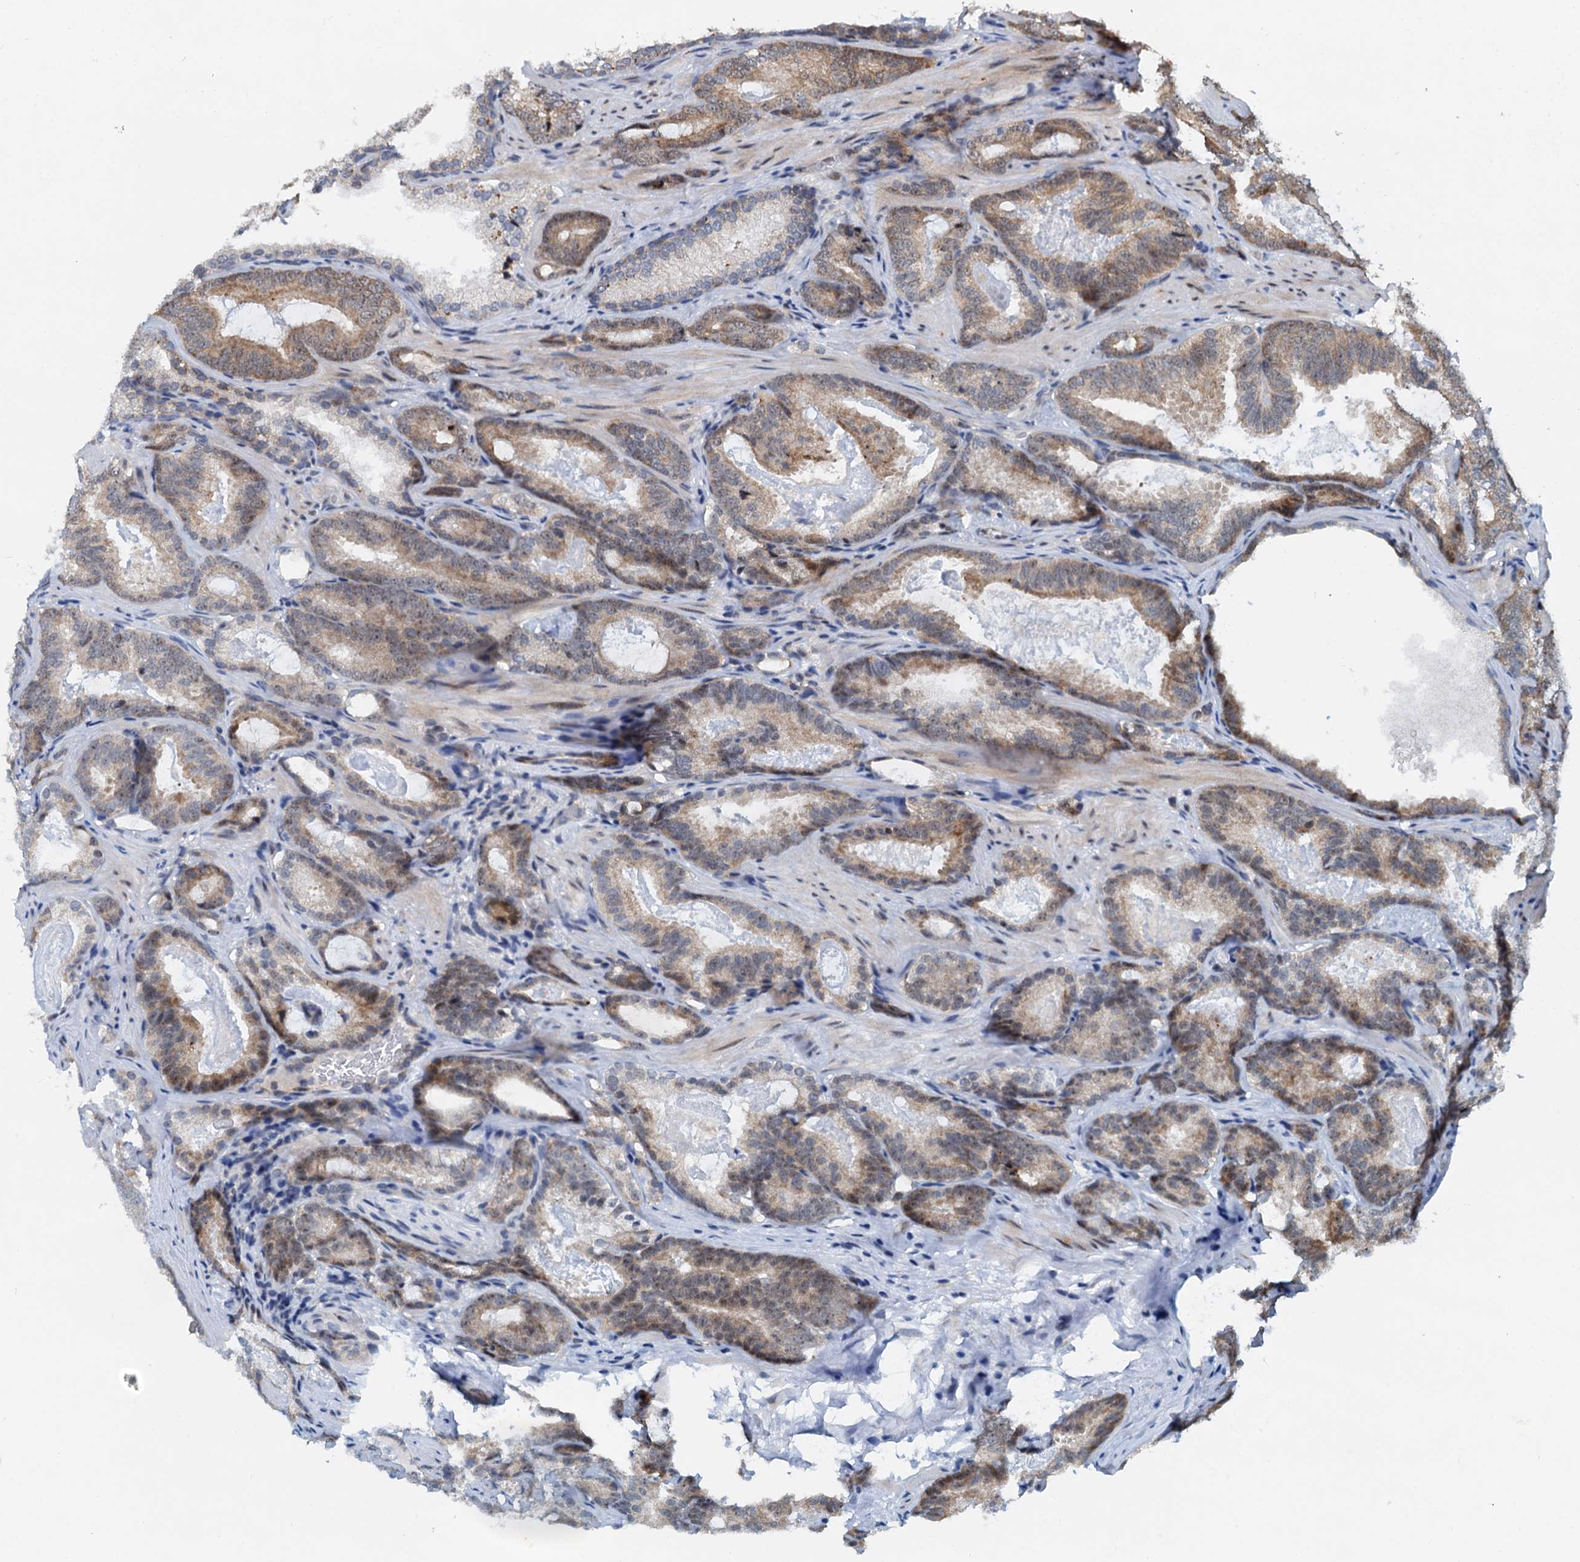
{"staining": {"intensity": "weak", "quantity": "25%-75%", "location": "cytoplasmic/membranous,nuclear"}, "tissue": "prostate cancer", "cell_type": "Tumor cells", "image_type": "cancer", "snomed": [{"axis": "morphology", "description": "Adenocarcinoma, Low grade"}, {"axis": "topography", "description": "Prostate"}], "caption": "A micrograph showing weak cytoplasmic/membranous and nuclear expression in approximately 25%-75% of tumor cells in prostate cancer, as visualized by brown immunohistochemical staining.", "gene": "DNAJC21", "patient": {"sex": "male", "age": 60}}